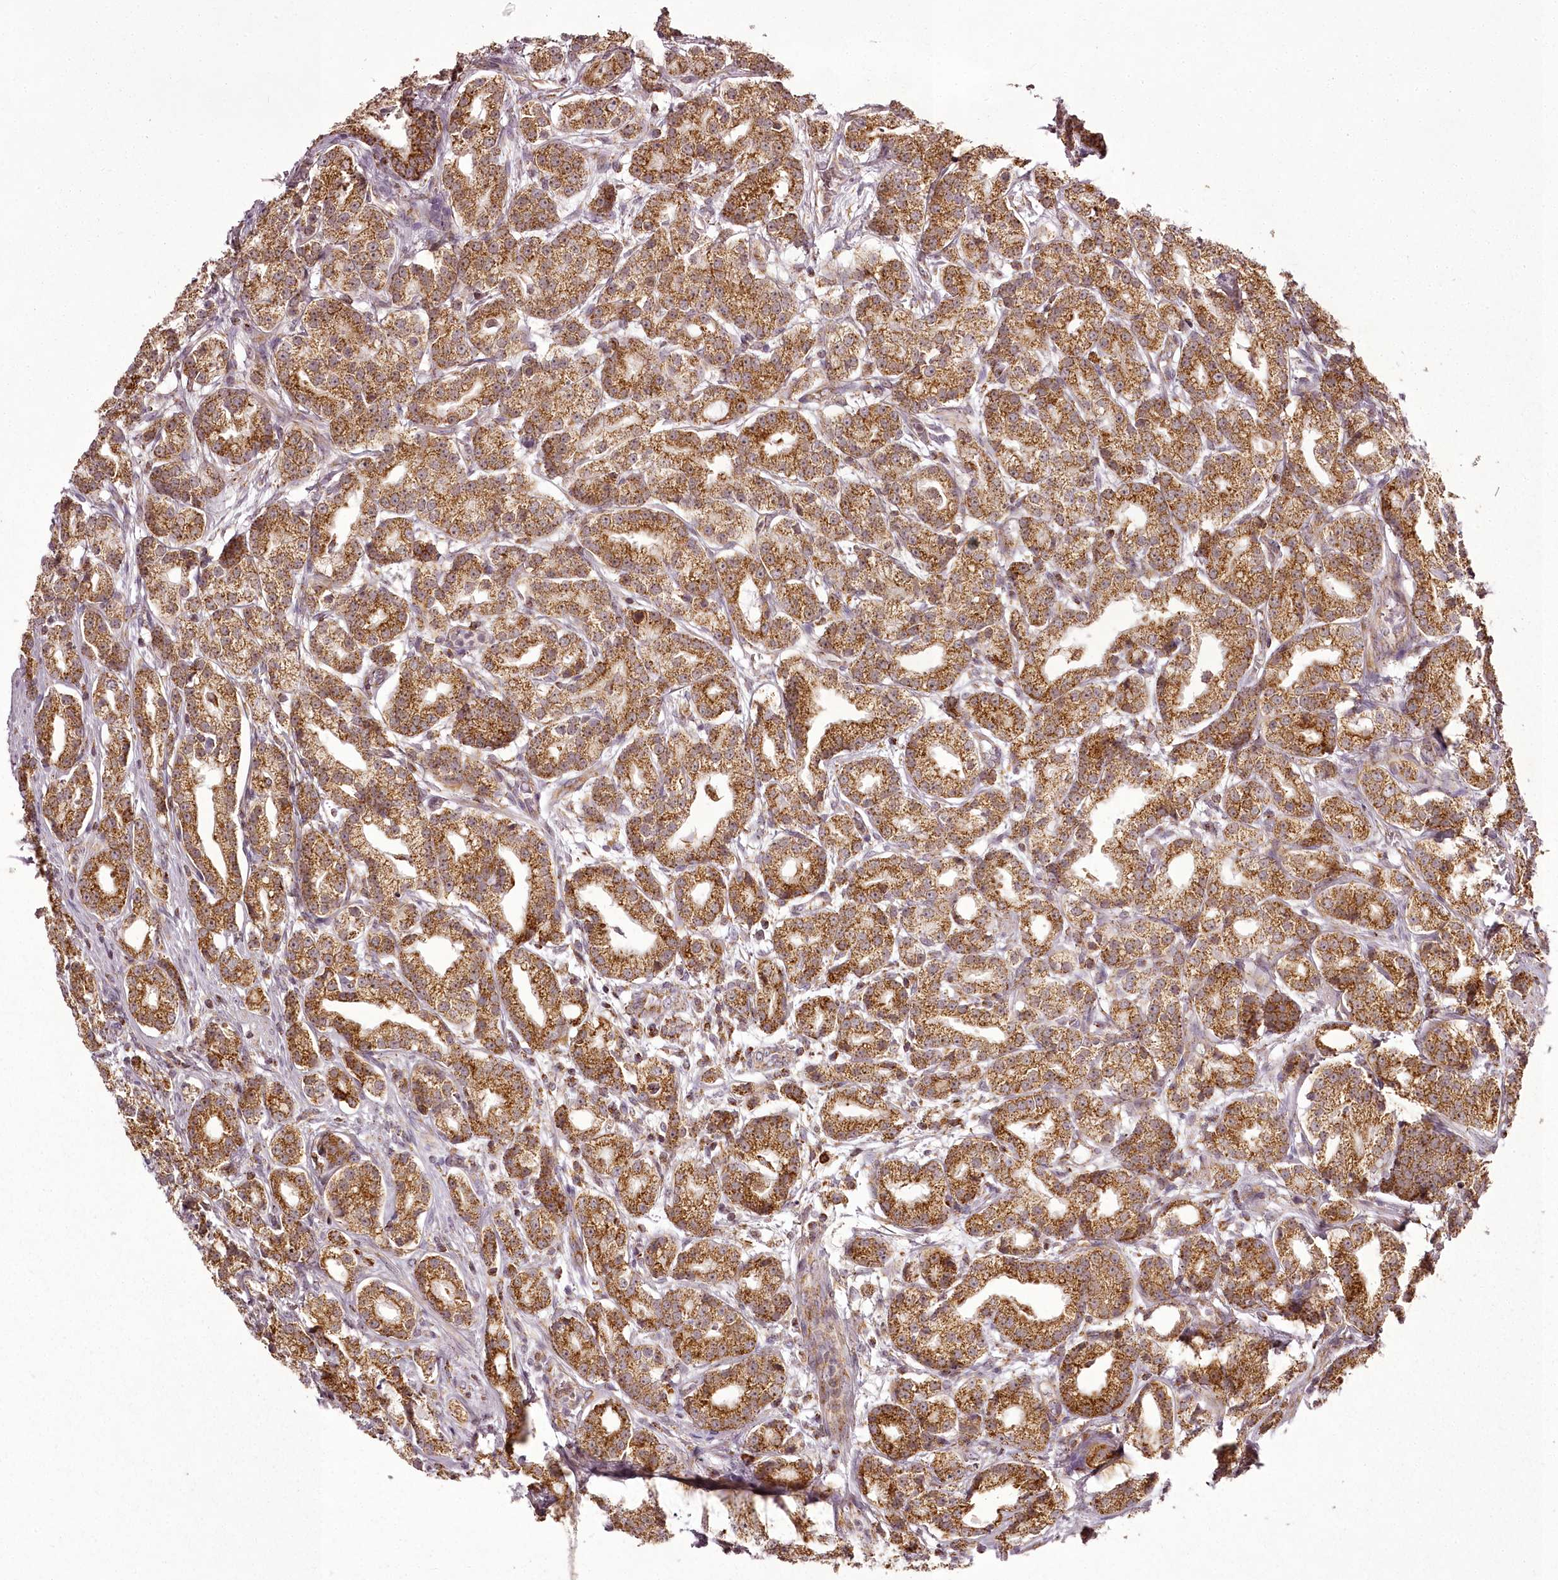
{"staining": {"intensity": "moderate", "quantity": ">75%", "location": "cytoplasmic/membranous"}, "tissue": "prostate cancer", "cell_type": "Tumor cells", "image_type": "cancer", "snomed": [{"axis": "morphology", "description": "Adenocarcinoma, High grade"}, {"axis": "topography", "description": "Prostate"}], "caption": "Human prostate cancer (high-grade adenocarcinoma) stained with a brown dye shows moderate cytoplasmic/membranous positive positivity in approximately >75% of tumor cells.", "gene": "CHCHD2", "patient": {"sex": "male", "age": 69}}